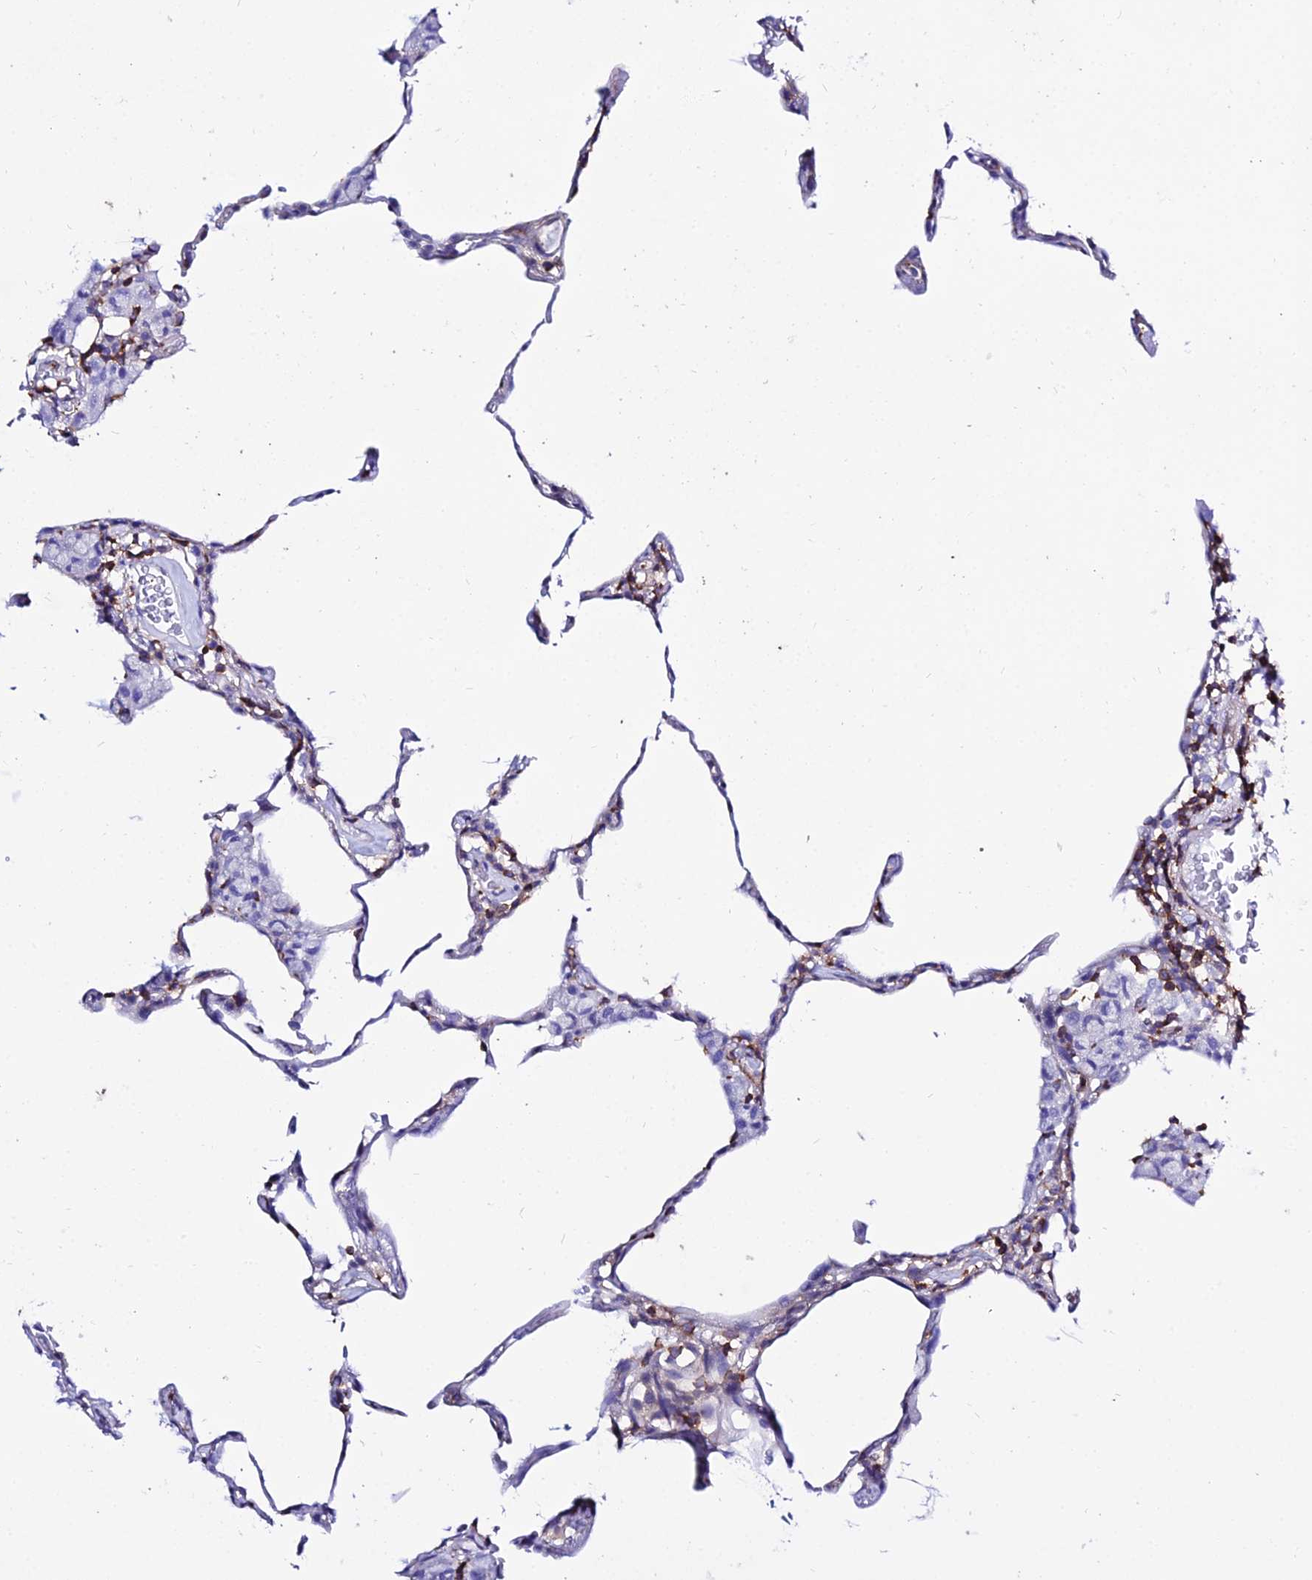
{"staining": {"intensity": "negative", "quantity": "none", "location": "none"}, "tissue": "lung", "cell_type": "Alveolar cells", "image_type": "normal", "snomed": [{"axis": "morphology", "description": "Normal tissue, NOS"}, {"axis": "topography", "description": "Lung"}], "caption": "The histopathology image shows no significant expression in alveolar cells of lung. (Brightfield microscopy of DAB IHC at high magnification).", "gene": "S100A16", "patient": {"sex": "female", "age": 57}}